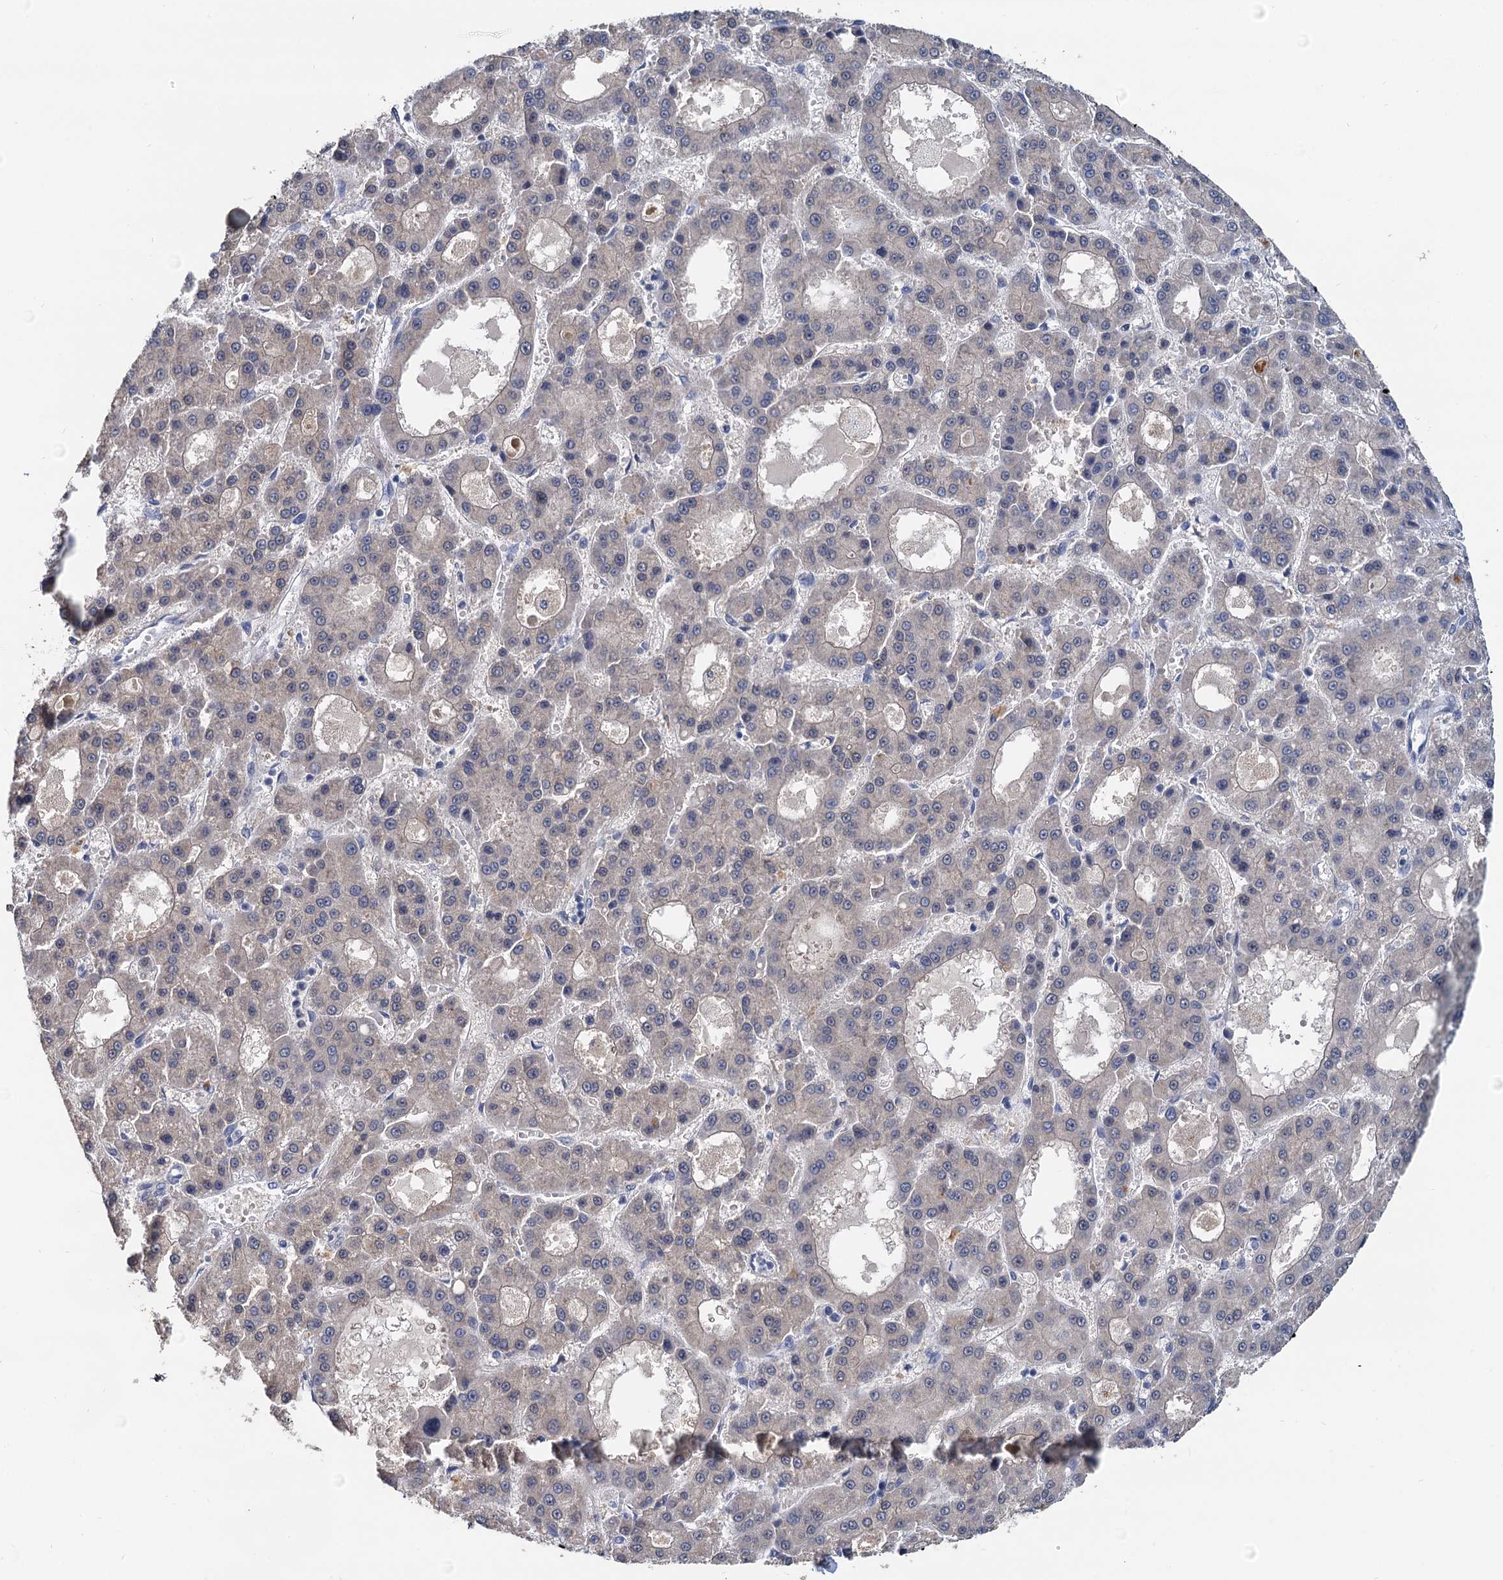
{"staining": {"intensity": "negative", "quantity": "none", "location": "none"}, "tissue": "liver cancer", "cell_type": "Tumor cells", "image_type": "cancer", "snomed": [{"axis": "morphology", "description": "Carcinoma, Hepatocellular, NOS"}, {"axis": "topography", "description": "Liver"}], "caption": "Immunohistochemistry of human liver hepatocellular carcinoma exhibits no staining in tumor cells.", "gene": "ANKRD42", "patient": {"sex": "male", "age": 70}}